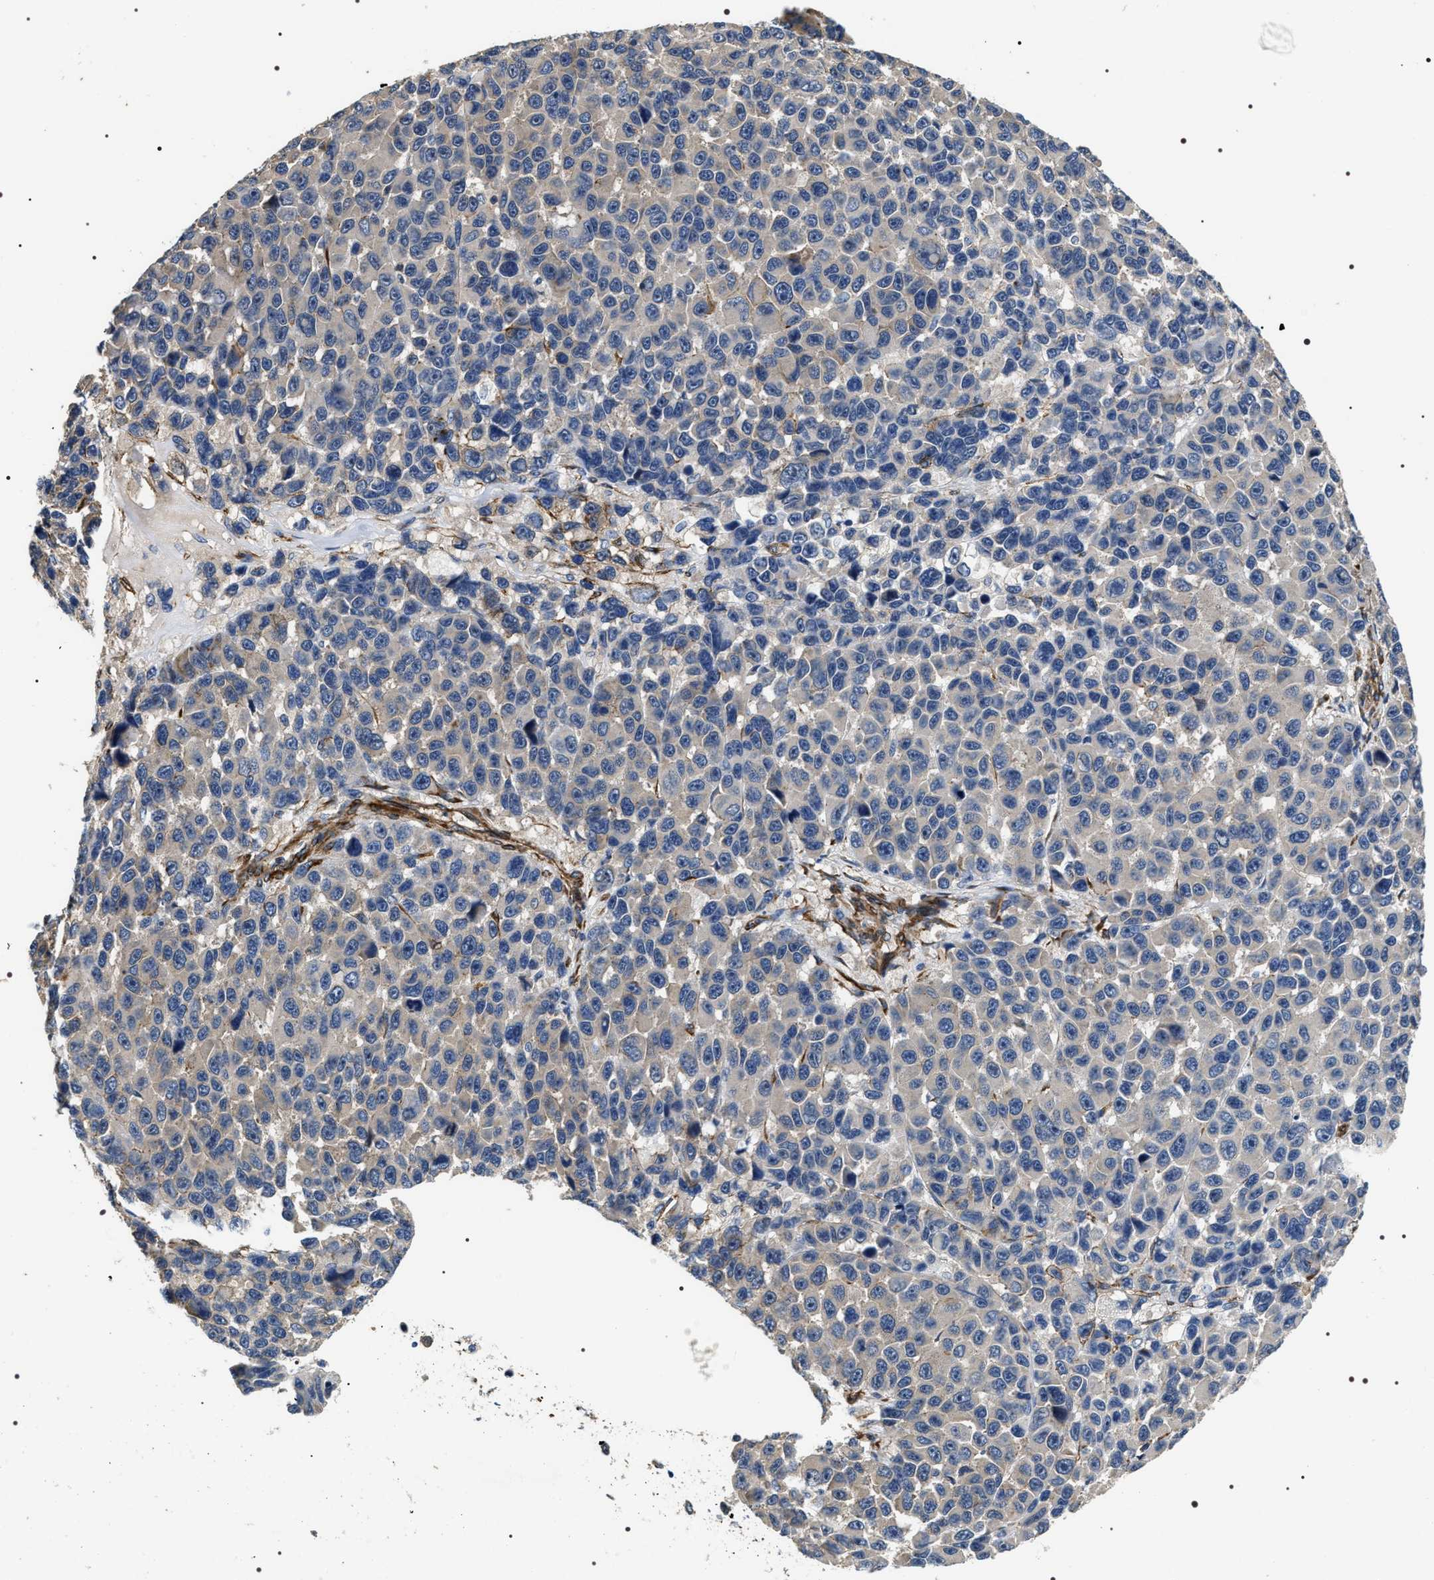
{"staining": {"intensity": "negative", "quantity": "none", "location": "none"}, "tissue": "melanoma", "cell_type": "Tumor cells", "image_type": "cancer", "snomed": [{"axis": "morphology", "description": "Malignant melanoma, NOS"}, {"axis": "topography", "description": "Skin"}], "caption": "This image is of malignant melanoma stained with immunohistochemistry (IHC) to label a protein in brown with the nuclei are counter-stained blue. There is no staining in tumor cells. The staining was performed using DAB to visualize the protein expression in brown, while the nuclei were stained in blue with hematoxylin (Magnification: 20x).", "gene": "ZC3HAV1L", "patient": {"sex": "male", "age": 53}}